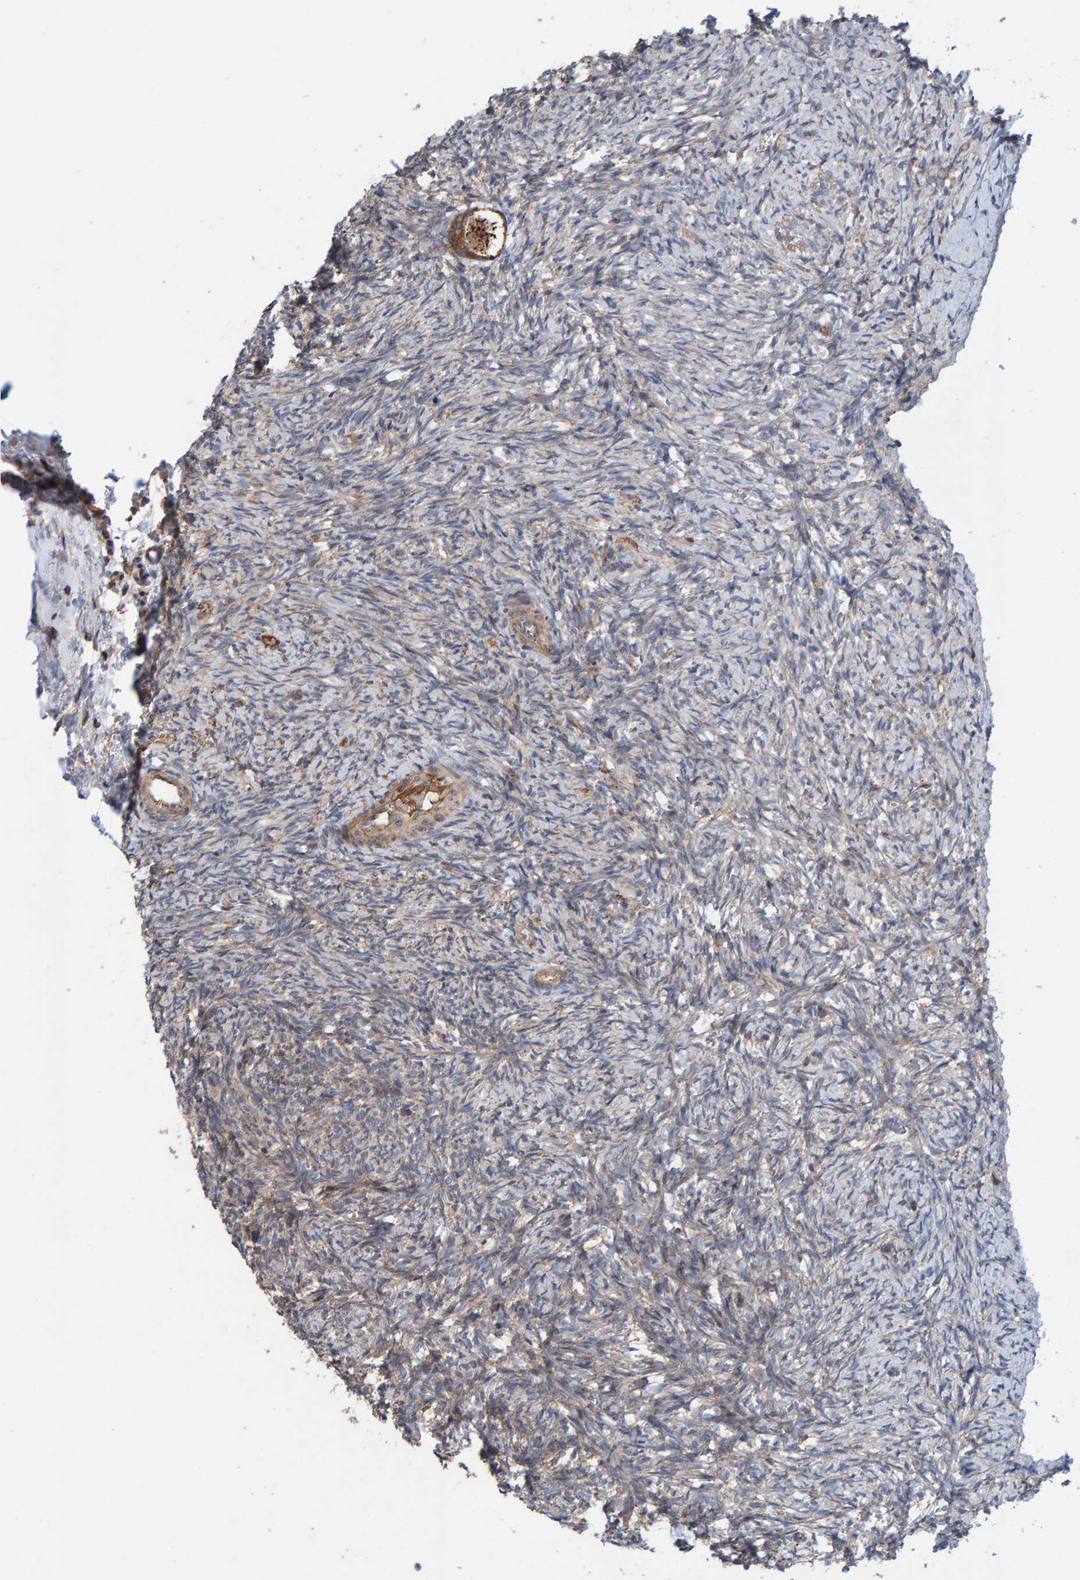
{"staining": {"intensity": "moderate", "quantity": ">75%", "location": "cytoplasmic/membranous"}, "tissue": "ovary", "cell_type": "Follicle cells", "image_type": "normal", "snomed": [{"axis": "morphology", "description": "Normal tissue, NOS"}, {"axis": "topography", "description": "Ovary"}], "caption": "IHC of benign human ovary exhibits medium levels of moderate cytoplasmic/membranous positivity in approximately >75% of follicle cells. (Brightfield microscopy of DAB IHC at high magnification).", "gene": "KIAA0753", "patient": {"sex": "female", "age": 41}}